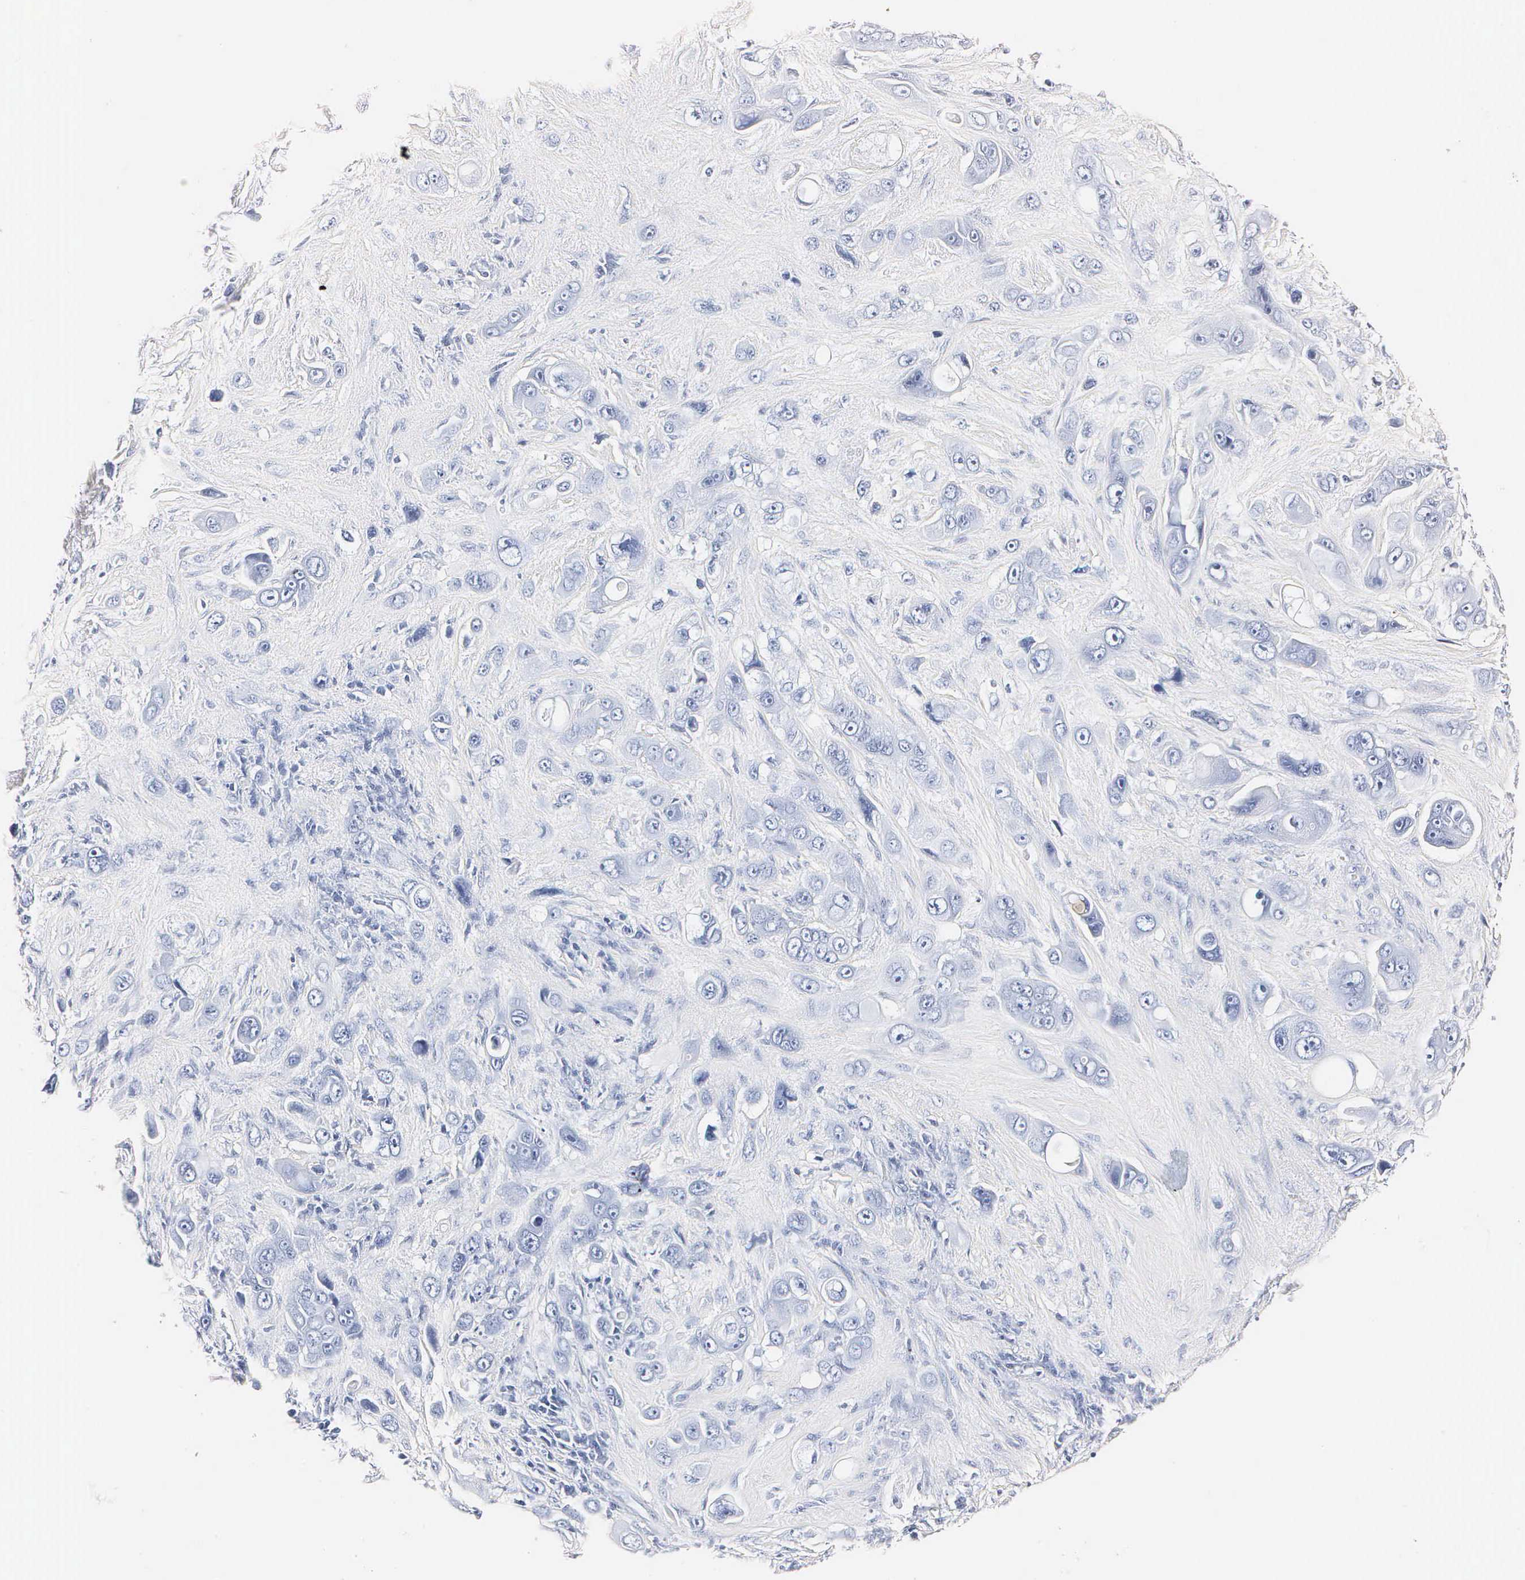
{"staining": {"intensity": "negative", "quantity": "none", "location": "none"}, "tissue": "liver cancer", "cell_type": "Tumor cells", "image_type": "cancer", "snomed": [{"axis": "morphology", "description": "Cholangiocarcinoma"}, {"axis": "topography", "description": "Liver"}], "caption": "Photomicrograph shows no protein staining in tumor cells of cholangiocarcinoma (liver) tissue. (DAB immunohistochemistry visualized using brightfield microscopy, high magnification).", "gene": "MB", "patient": {"sex": "female", "age": 79}}